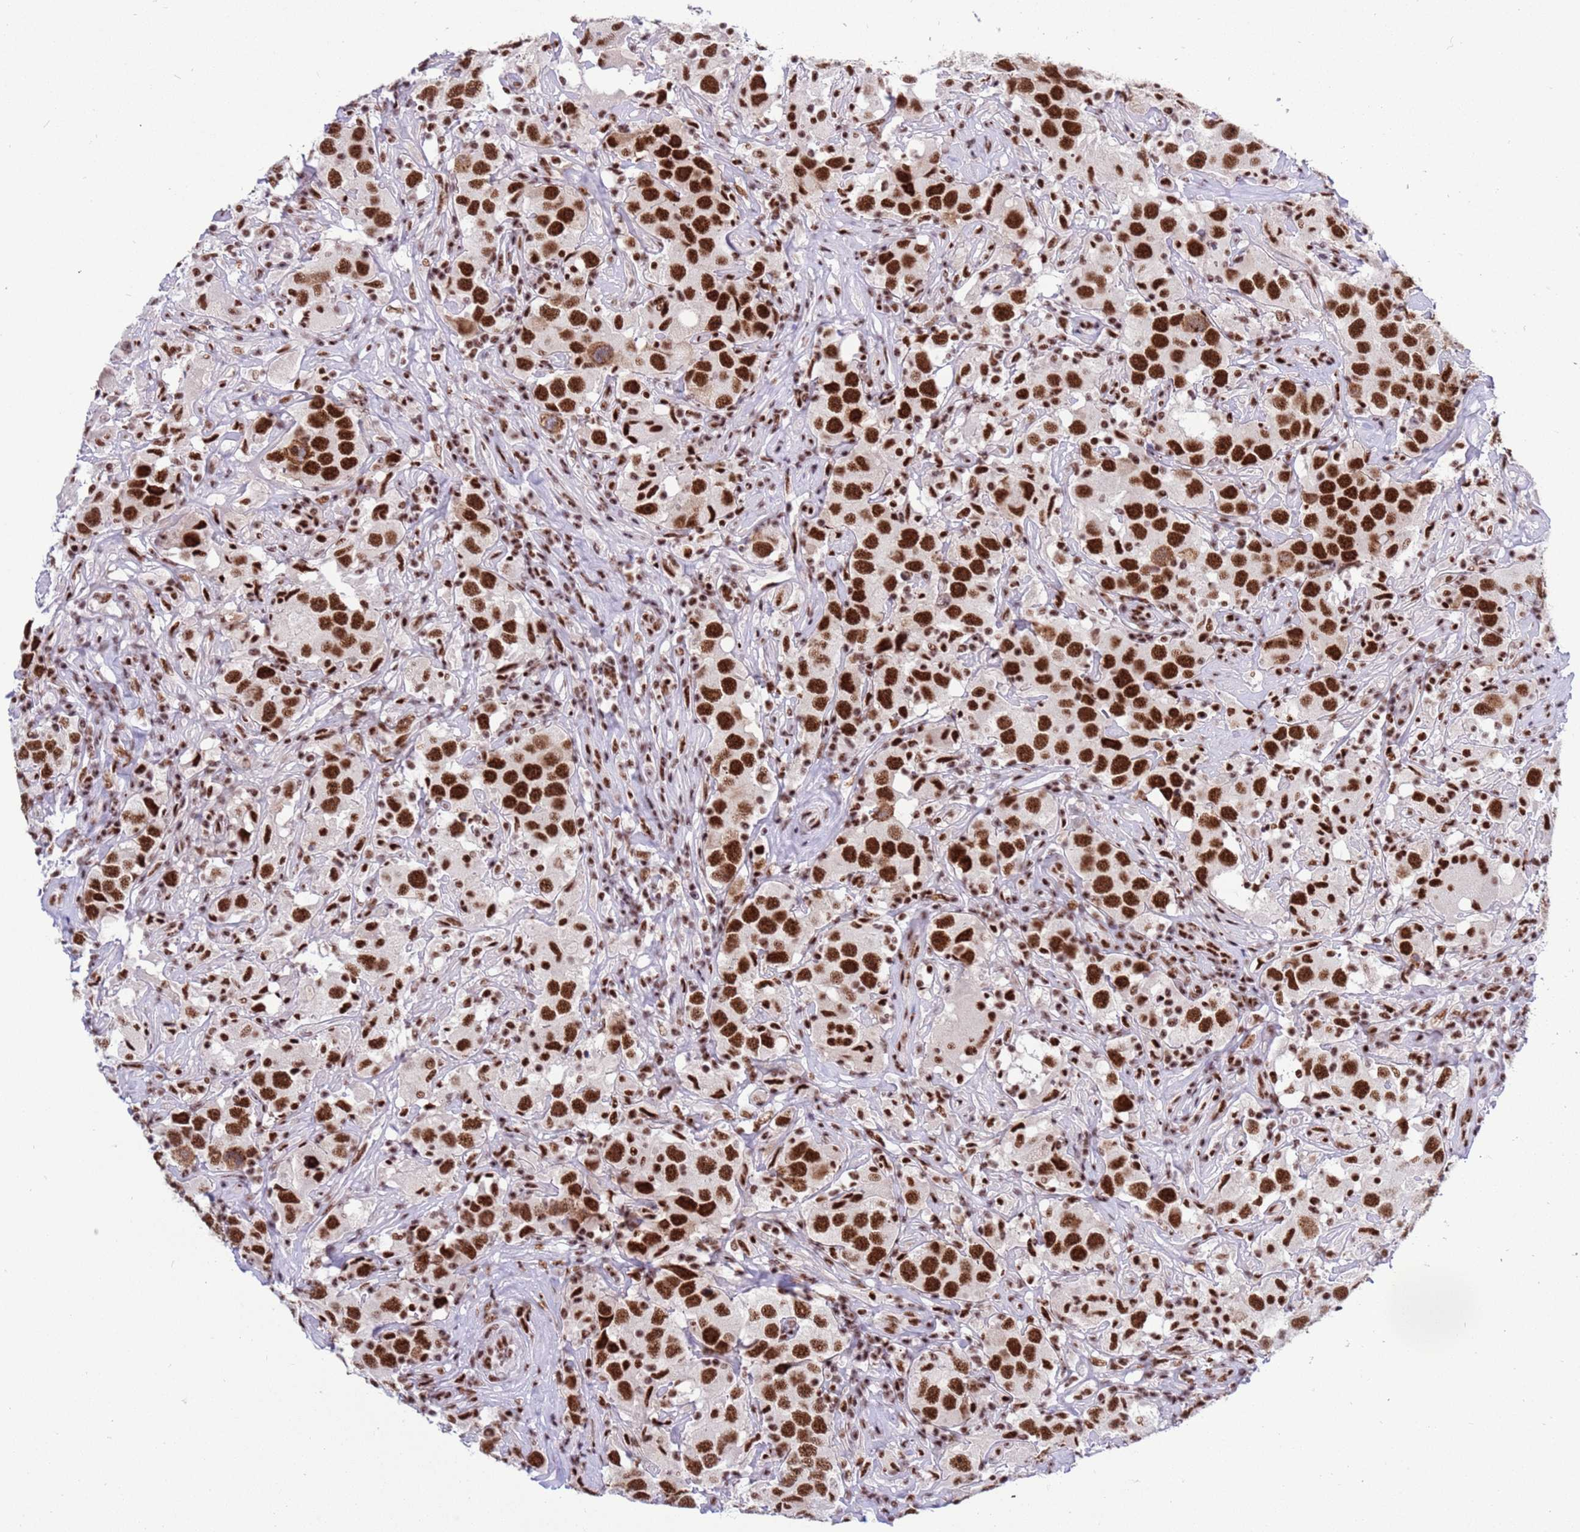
{"staining": {"intensity": "strong", "quantity": ">75%", "location": "nuclear"}, "tissue": "testis cancer", "cell_type": "Tumor cells", "image_type": "cancer", "snomed": [{"axis": "morphology", "description": "Seminoma, NOS"}, {"axis": "topography", "description": "Testis"}], "caption": "A photomicrograph of human seminoma (testis) stained for a protein shows strong nuclear brown staining in tumor cells.", "gene": "THOC2", "patient": {"sex": "male", "age": 49}}